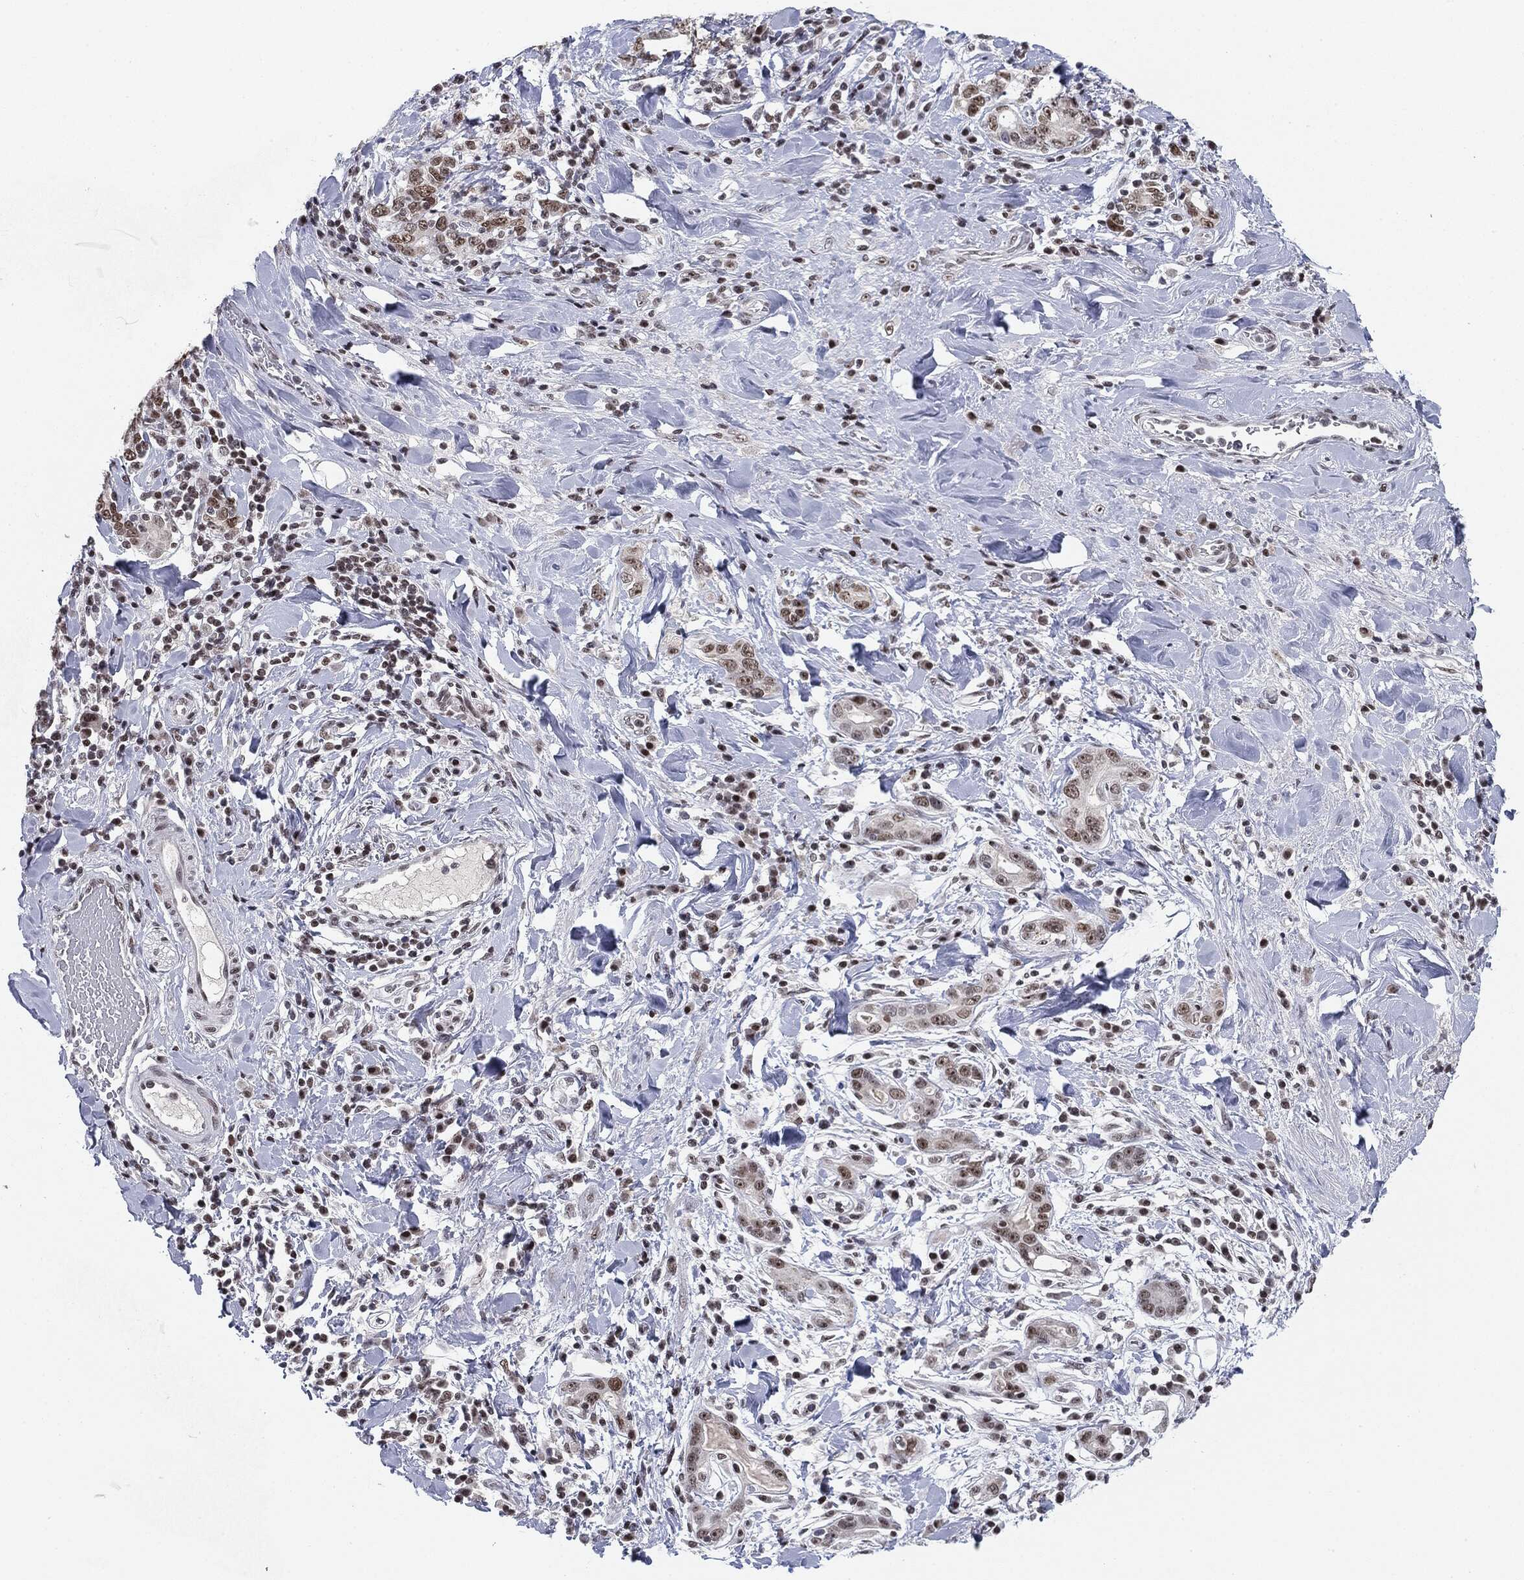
{"staining": {"intensity": "moderate", "quantity": "25%-75%", "location": "nuclear"}, "tissue": "stomach cancer", "cell_type": "Tumor cells", "image_type": "cancer", "snomed": [{"axis": "morphology", "description": "Adenocarcinoma, NOS"}, {"axis": "topography", "description": "Stomach"}], "caption": "A photomicrograph of human stomach cancer stained for a protein exhibits moderate nuclear brown staining in tumor cells.", "gene": "MDC1", "patient": {"sex": "male", "age": 79}}